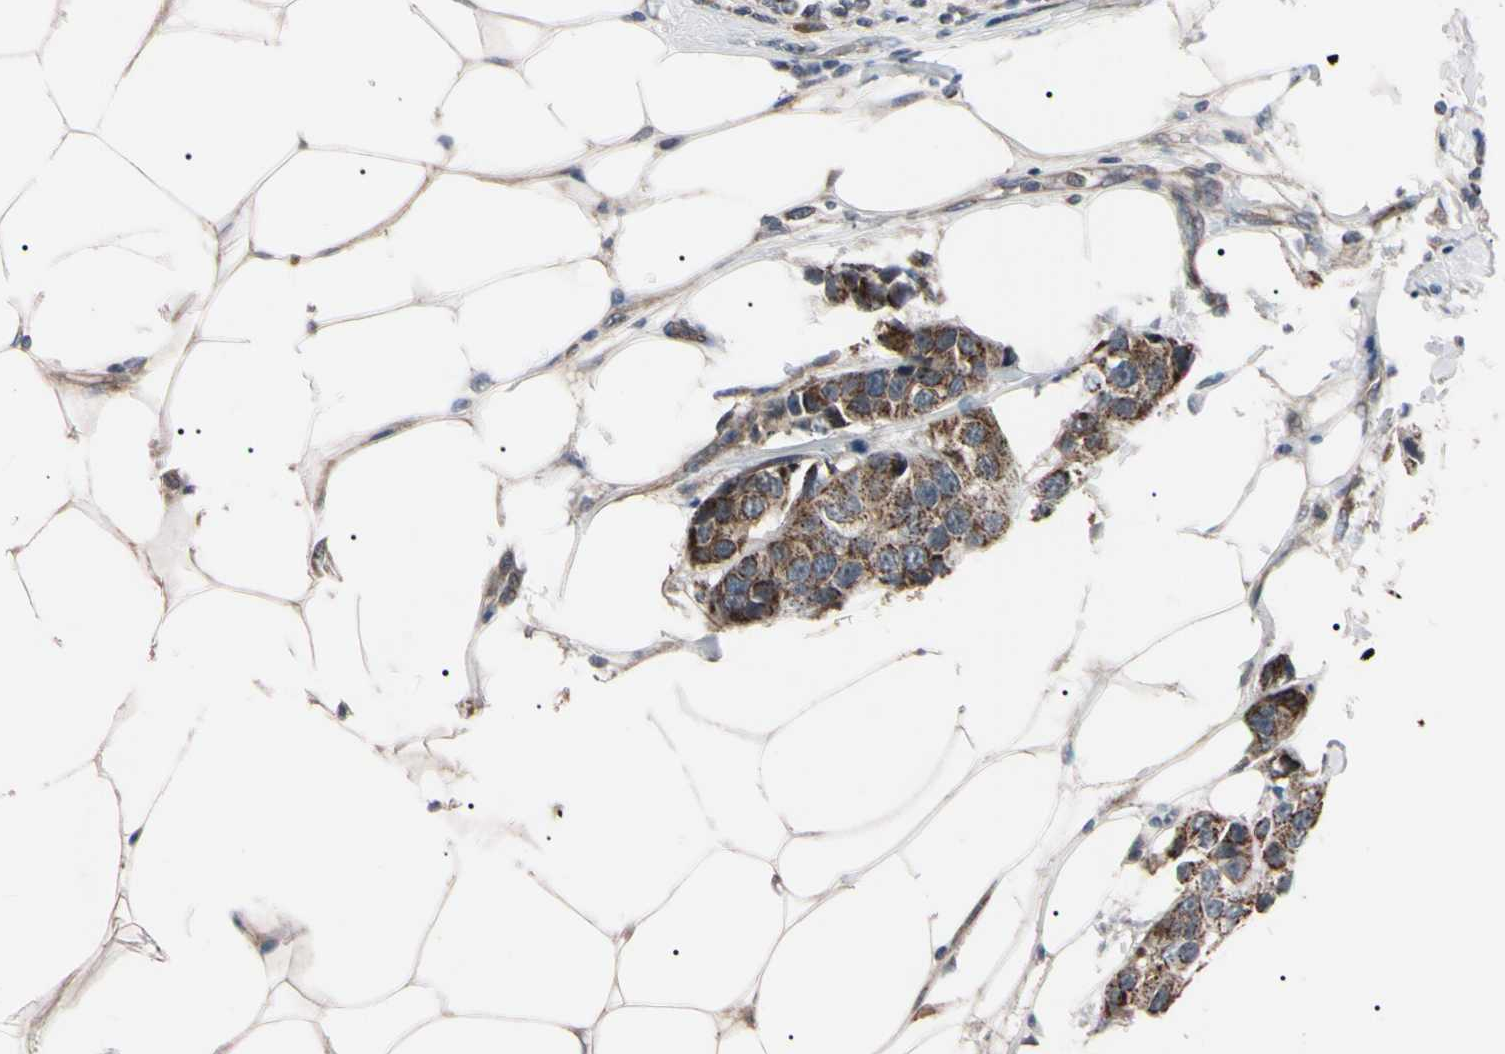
{"staining": {"intensity": "moderate", "quantity": ">75%", "location": "cytoplasmic/membranous"}, "tissue": "breast cancer", "cell_type": "Tumor cells", "image_type": "cancer", "snomed": [{"axis": "morphology", "description": "Normal tissue, NOS"}, {"axis": "morphology", "description": "Duct carcinoma"}, {"axis": "topography", "description": "Breast"}], "caption": "A medium amount of moderate cytoplasmic/membranous staining is identified in about >75% of tumor cells in breast cancer tissue.", "gene": "TNFRSF1A", "patient": {"sex": "female", "age": 39}}